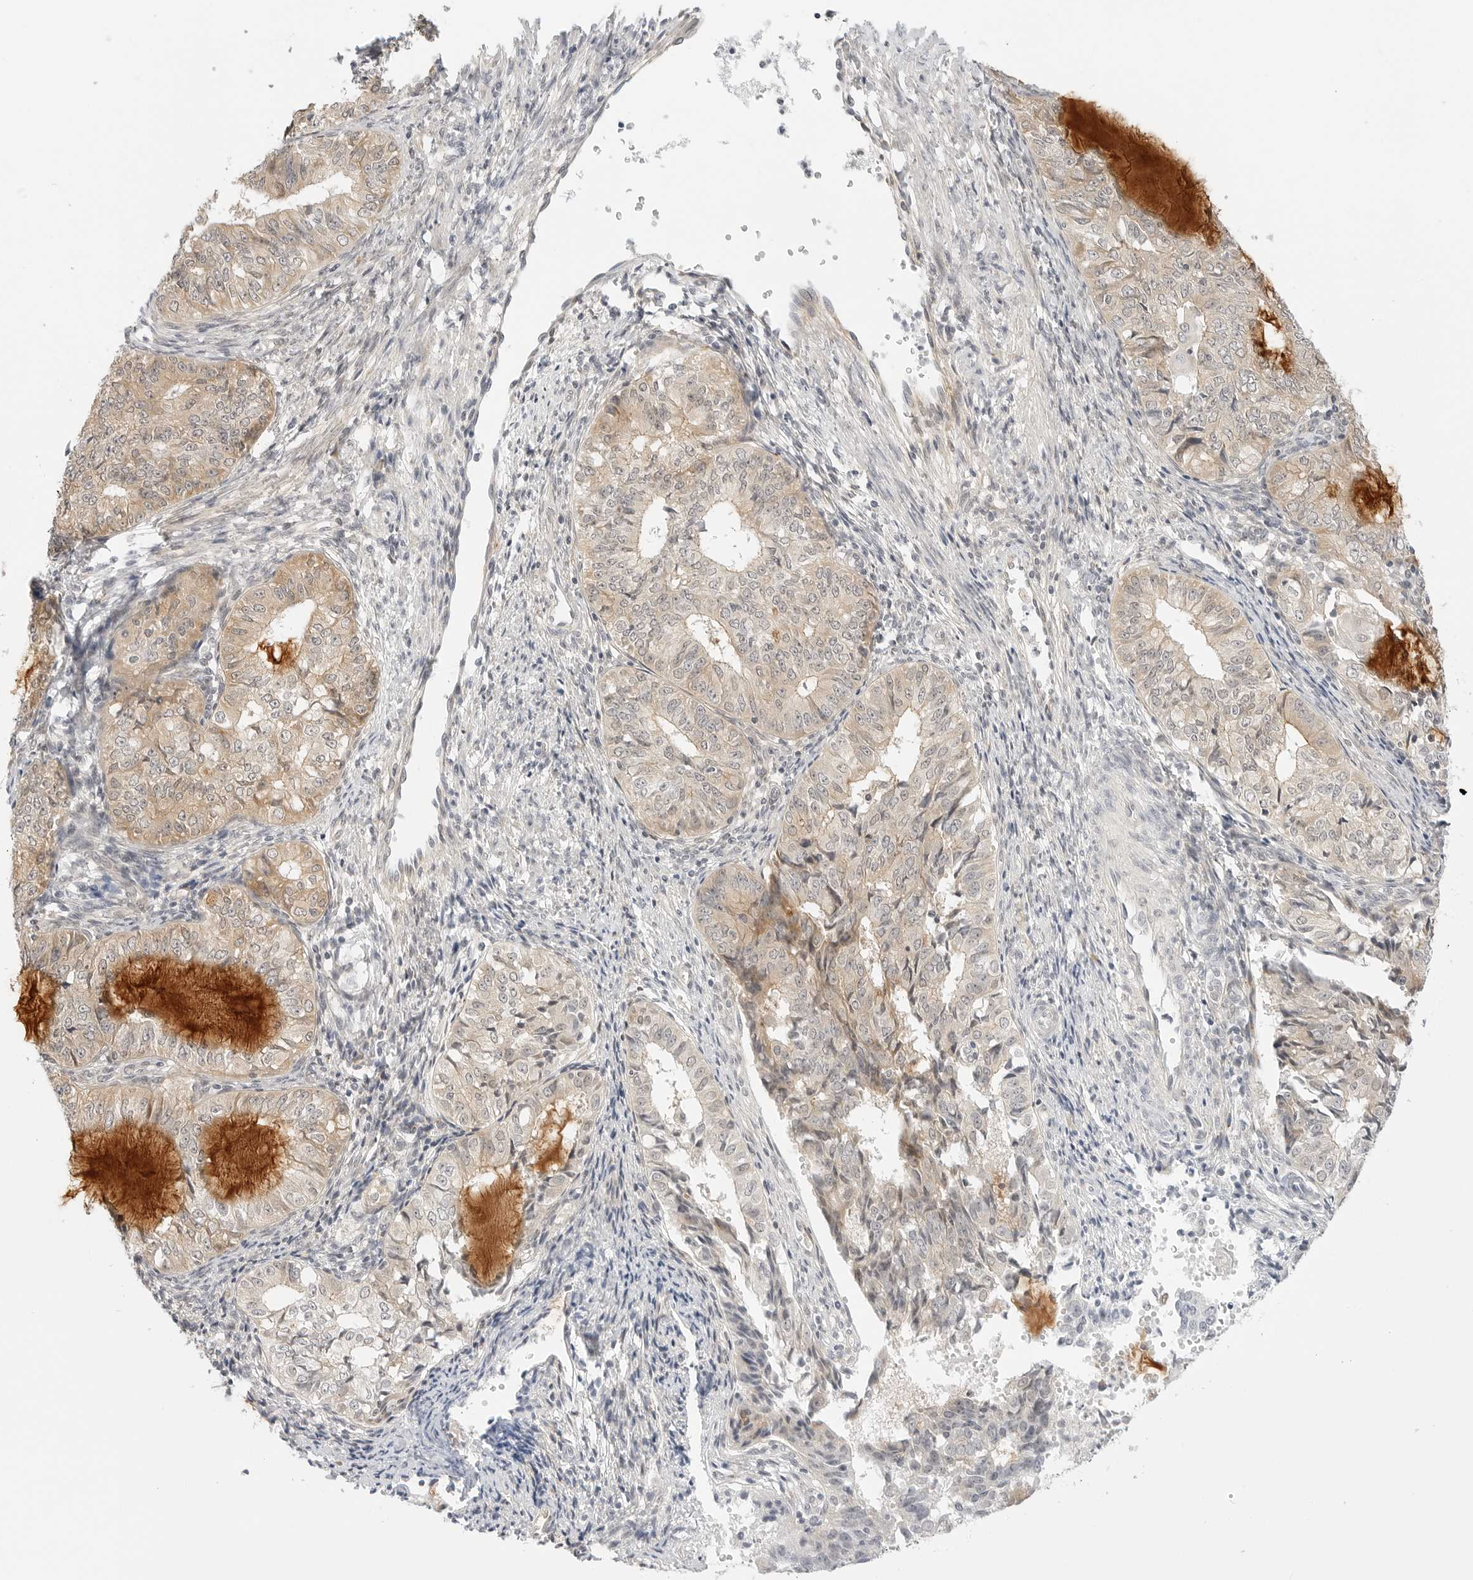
{"staining": {"intensity": "weak", "quantity": "25%-75%", "location": "cytoplasmic/membranous"}, "tissue": "endometrial cancer", "cell_type": "Tumor cells", "image_type": "cancer", "snomed": [{"axis": "morphology", "description": "Adenocarcinoma, NOS"}, {"axis": "topography", "description": "Endometrium"}], "caption": "Approximately 25%-75% of tumor cells in endometrial adenocarcinoma display weak cytoplasmic/membranous protein expression as visualized by brown immunohistochemical staining.", "gene": "TCP1", "patient": {"sex": "female", "age": 32}}